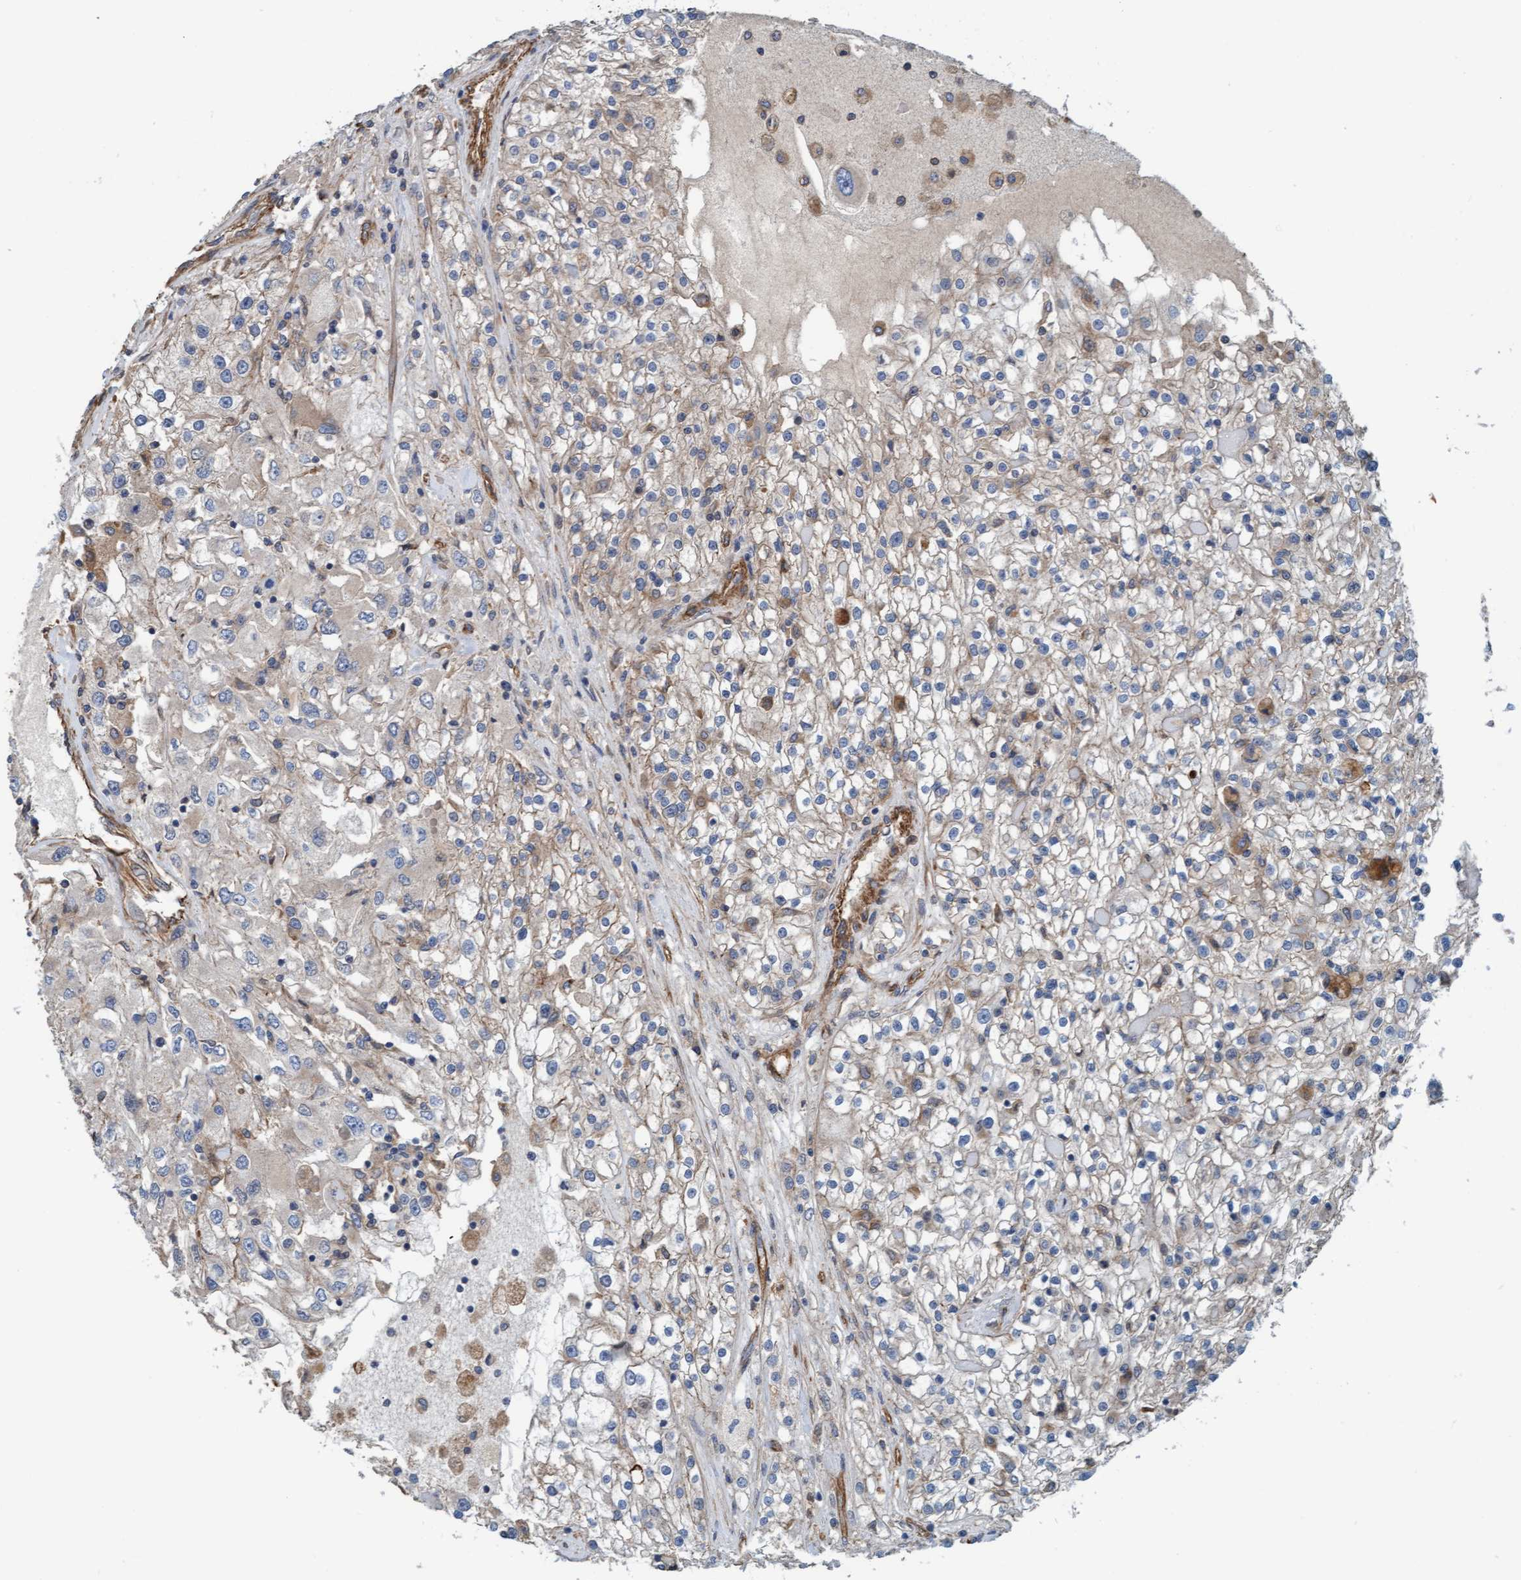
{"staining": {"intensity": "weak", "quantity": "<25%", "location": "cytoplasmic/membranous"}, "tissue": "renal cancer", "cell_type": "Tumor cells", "image_type": "cancer", "snomed": [{"axis": "morphology", "description": "Adenocarcinoma, NOS"}, {"axis": "topography", "description": "Kidney"}], "caption": "DAB (3,3'-diaminobenzidine) immunohistochemical staining of human renal adenocarcinoma displays no significant expression in tumor cells.", "gene": "STXBP4", "patient": {"sex": "female", "age": 52}}